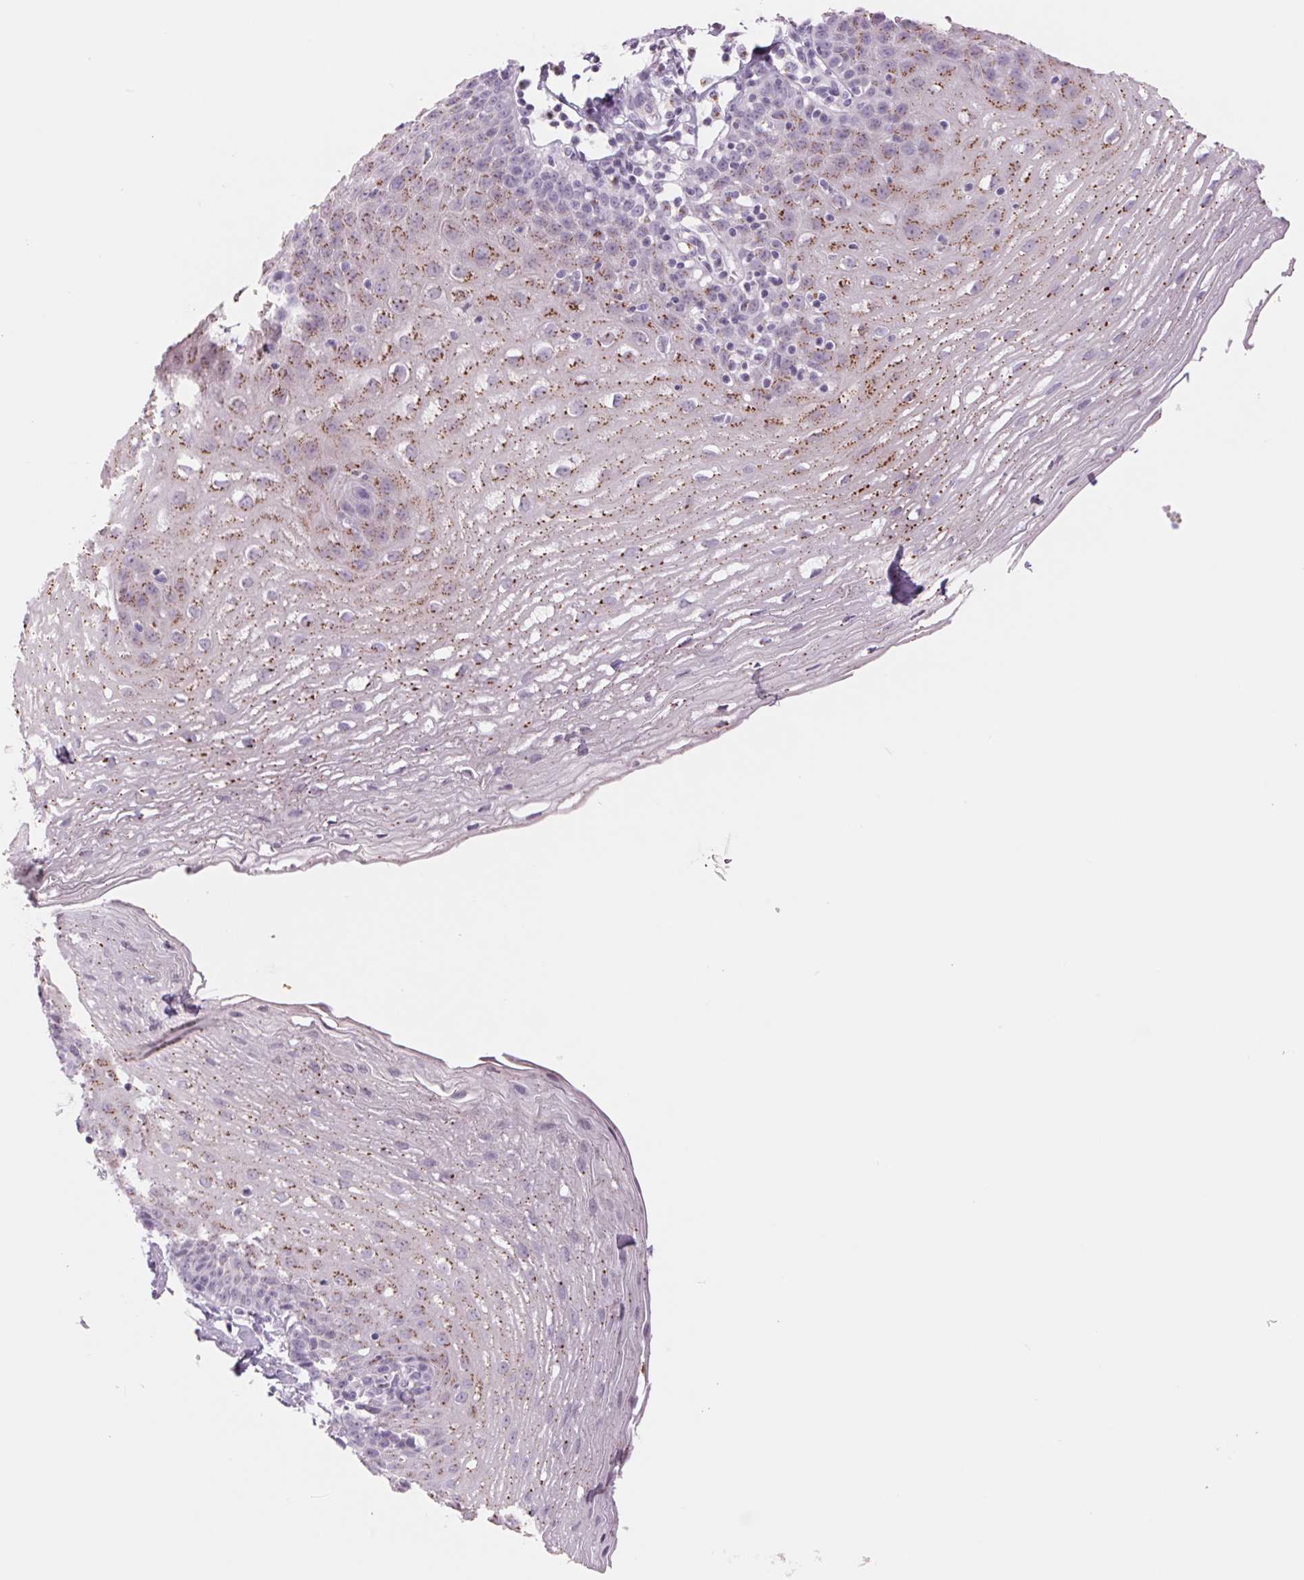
{"staining": {"intensity": "moderate", "quantity": "25%-75%", "location": "cytoplasmic/membranous"}, "tissue": "esophagus", "cell_type": "Squamous epithelial cells", "image_type": "normal", "snomed": [{"axis": "morphology", "description": "Normal tissue, NOS"}, {"axis": "topography", "description": "Esophagus"}], "caption": "This is a micrograph of immunohistochemistry staining of benign esophagus, which shows moderate positivity in the cytoplasmic/membranous of squamous epithelial cells.", "gene": "GALNT7", "patient": {"sex": "female", "age": 81}}